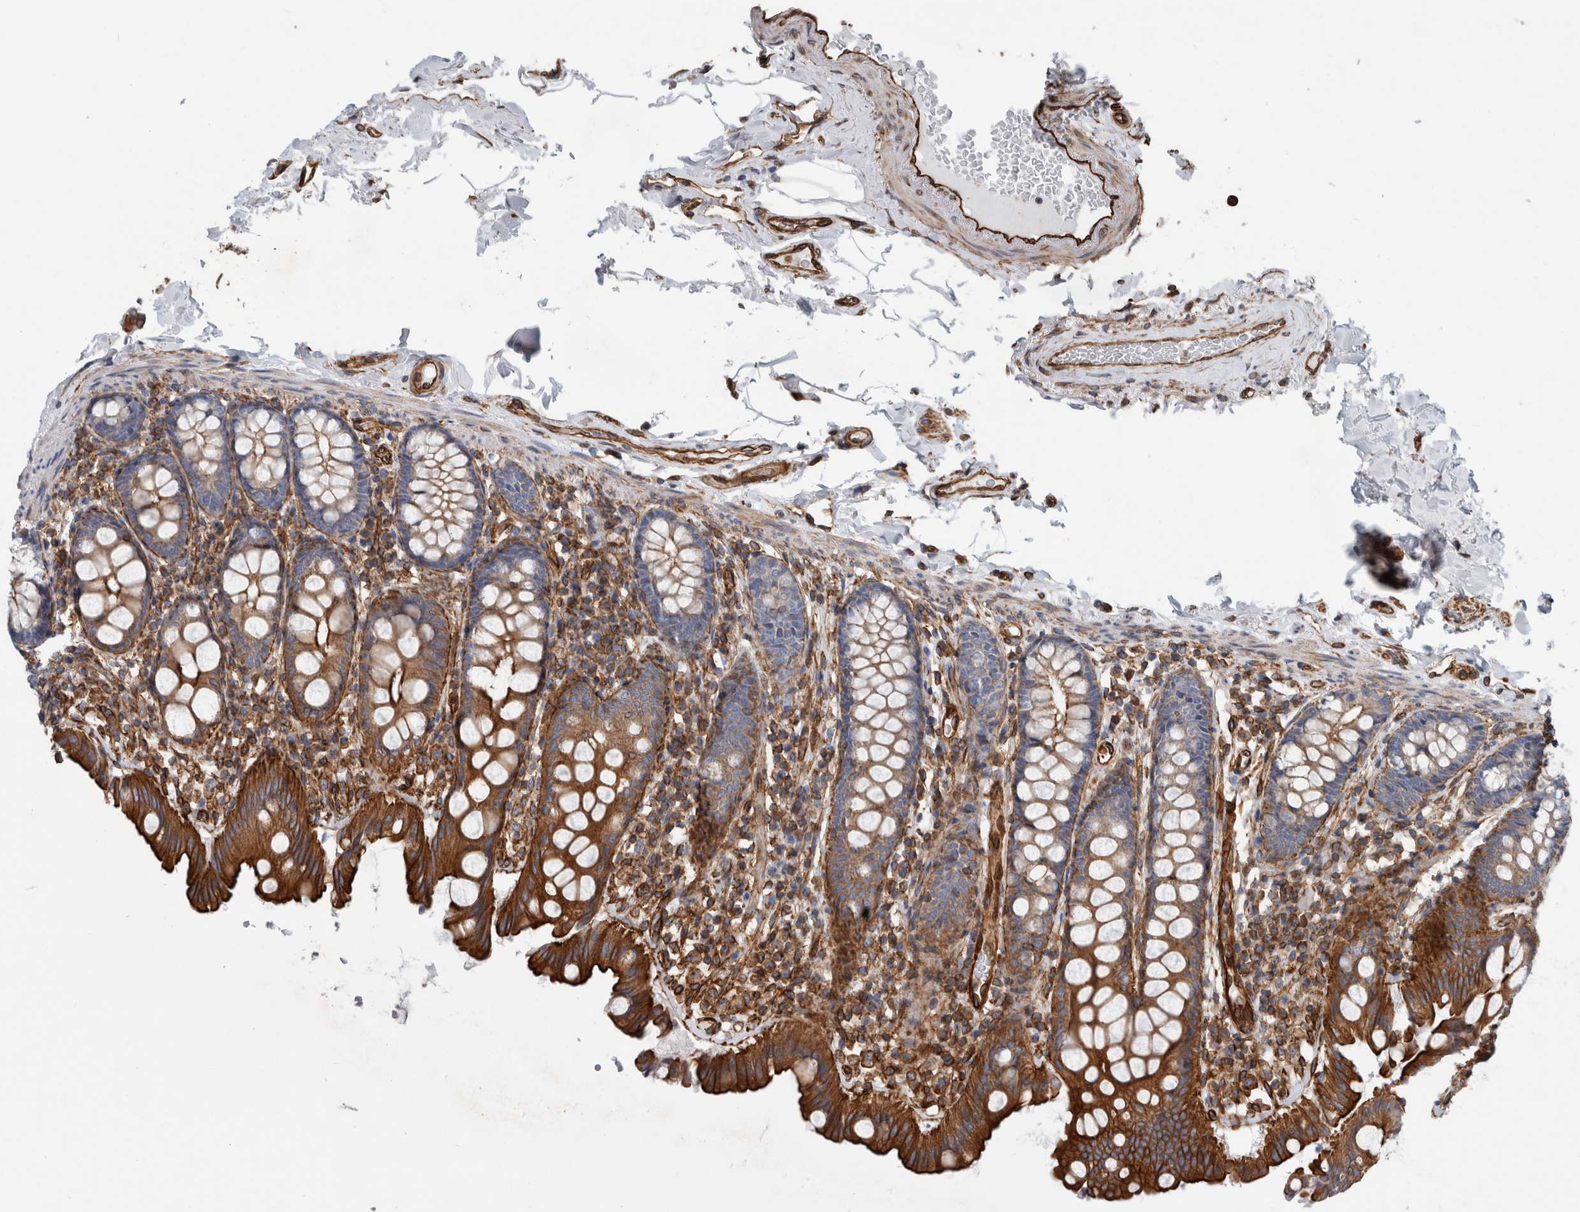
{"staining": {"intensity": "strong", "quantity": ">75%", "location": "cytoplasmic/membranous"}, "tissue": "colon", "cell_type": "Endothelial cells", "image_type": "normal", "snomed": [{"axis": "morphology", "description": "Normal tissue, NOS"}, {"axis": "topography", "description": "Colon"}, {"axis": "topography", "description": "Peripheral nerve tissue"}], "caption": "Immunohistochemistry photomicrograph of unremarkable human colon stained for a protein (brown), which reveals high levels of strong cytoplasmic/membranous positivity in approximately >75% of endothelial cells.", "gene": "PLEC", "patient": {"sex": "female", "age": 61}}